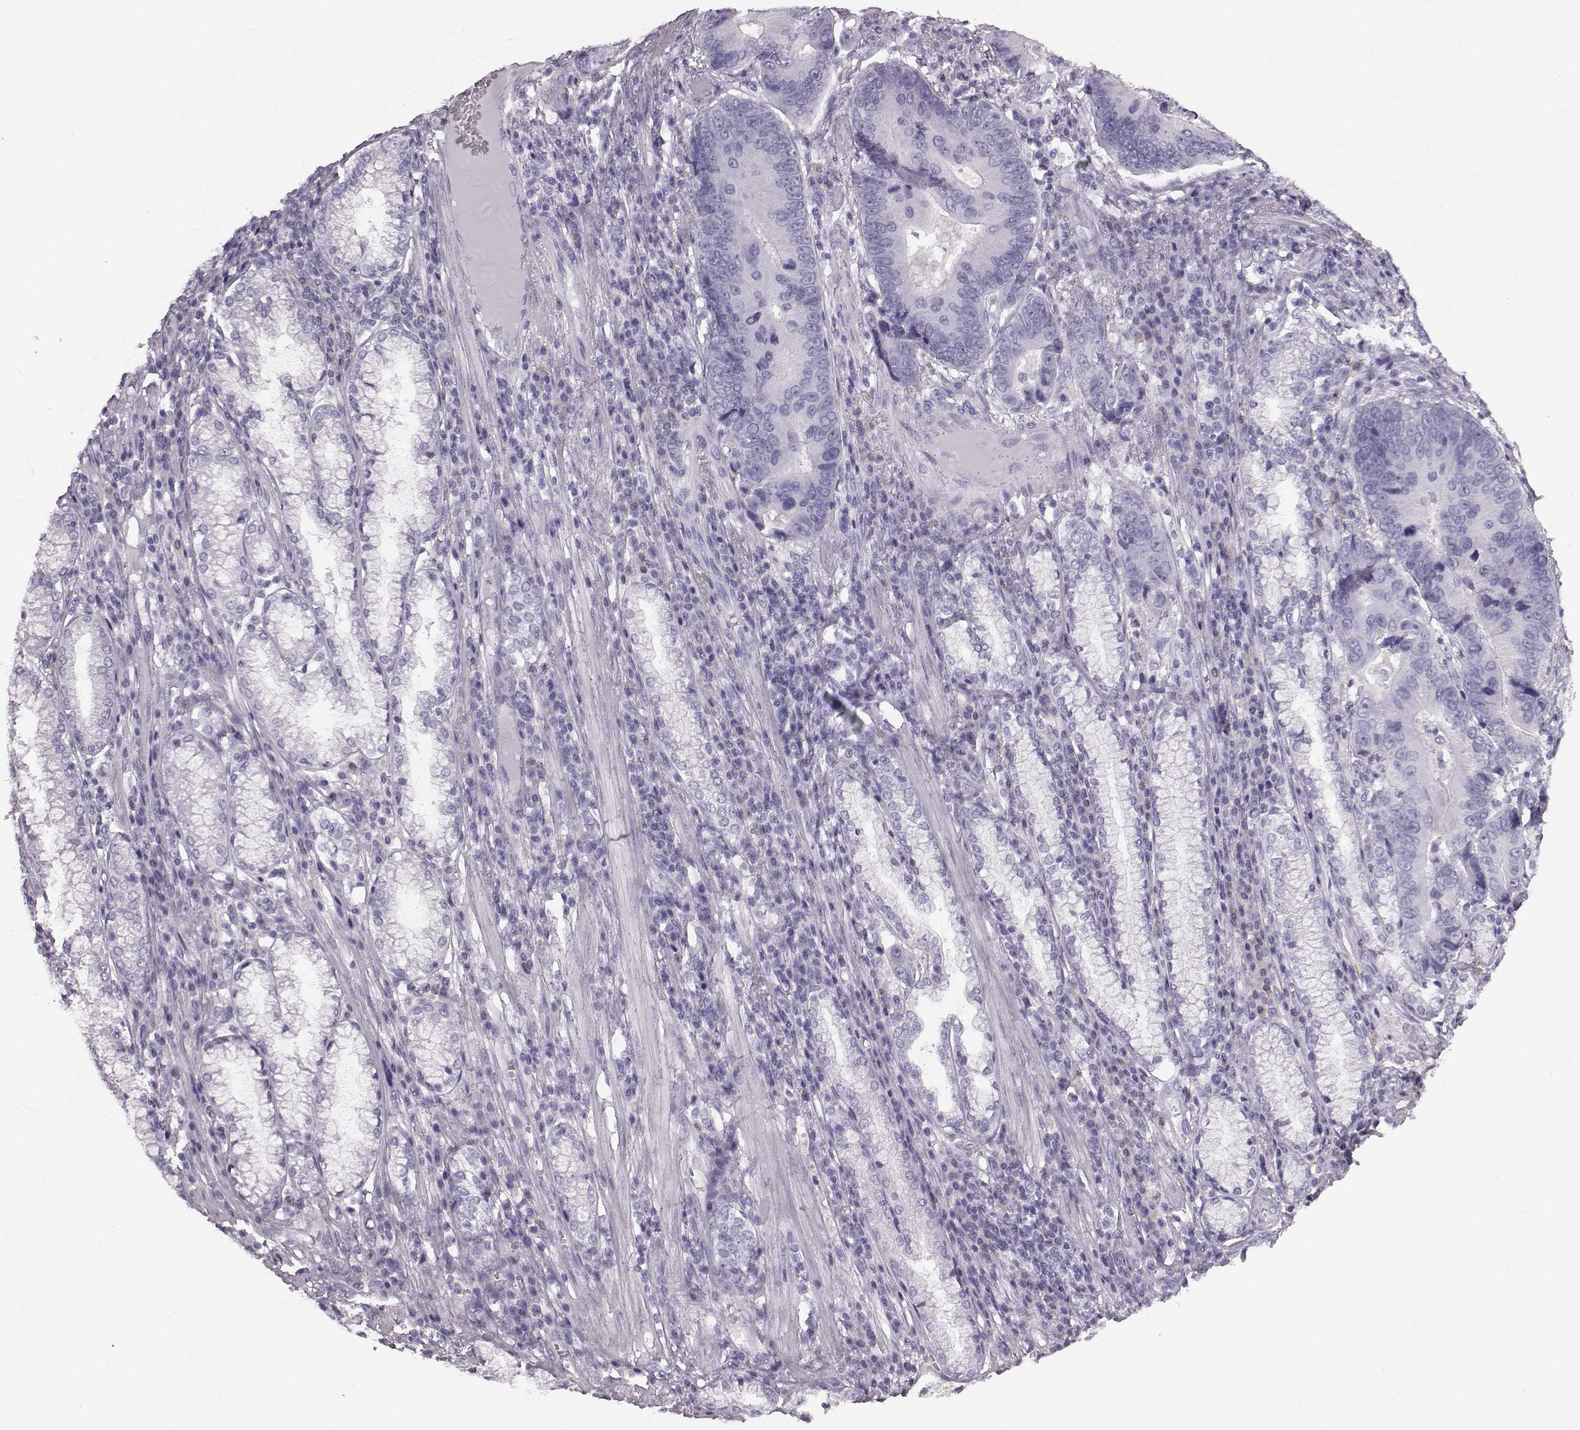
{"staining": {"intensity": "negative", "quantity": "none", "location": "none"}, "tissue": "stomach cancer", "cell_type": "Tumor cells", "image_type": "cancer", "snomed": [{"axis": "morphology", "description": "Adenocarcinoma, NOS"}, {"axis": "topography", "description": "Stomach"}], "caption": "Immunohistochemistry (IHC) of stomach adenocarcinoma demonstrates no positivity in tumor cells.", "gene": "JSRP1", "patient": {"sex": "male", "age": 84}}